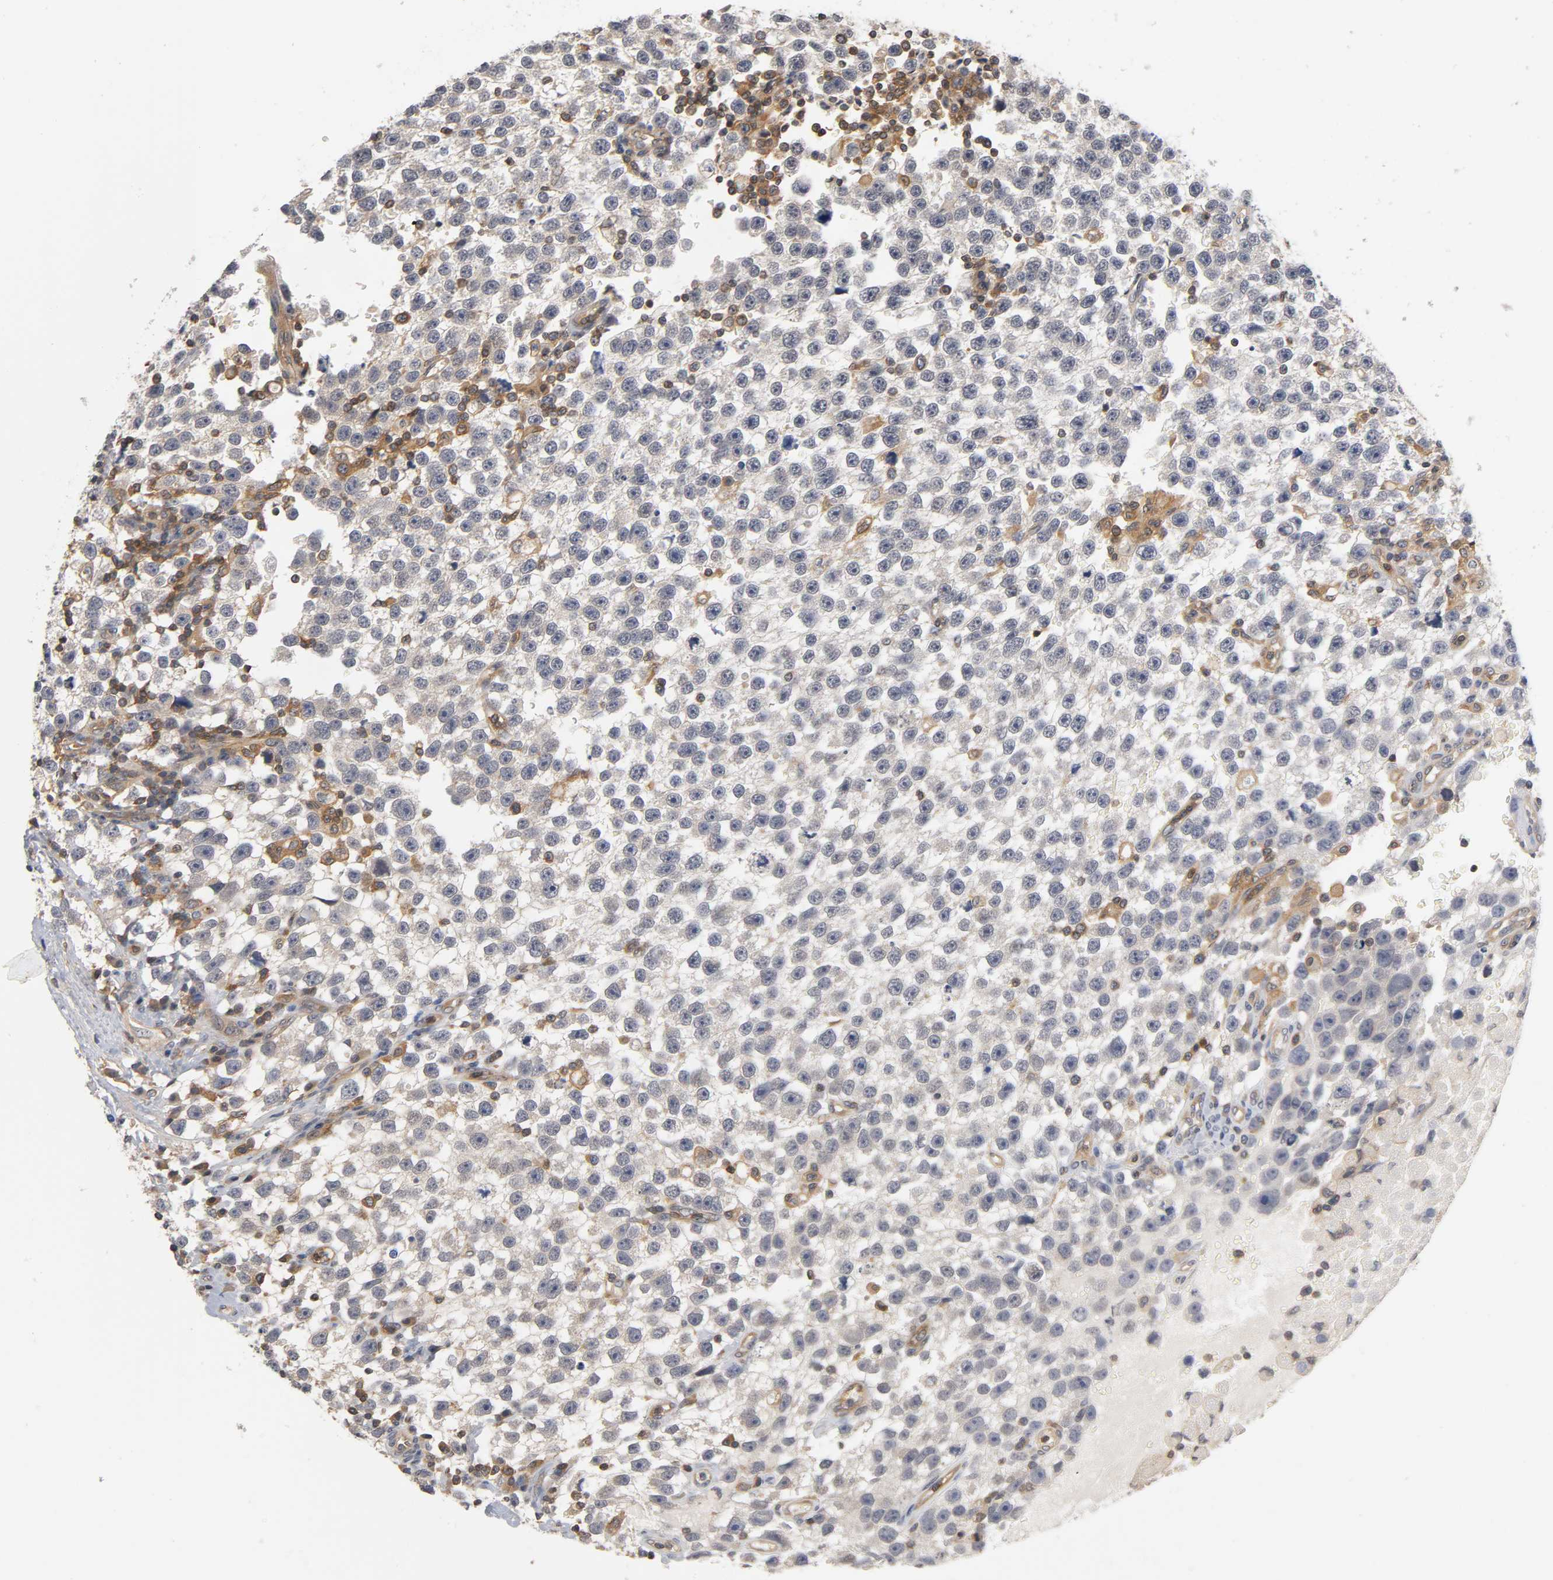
{"staining": {"intensity": "weak", "quantity": "25%-75%", "location": "cytoplasmic/membranous"}, "tissue": "testis cancer", "cell_type": "Tumor cells", "image_type": "cancer", "snomed": [{"axis": "morphology", "description": "Seminoma, NOS"}, {"axis": "topography", "description": "Testis"}], "caption": "An image showing weak cytoplasmic/membranous expression in approximately 25%-75% of tumor cells in seminoma (testis), as visualized by brown immunohistochemical staining.", "gene": "ACTR2", "patient": {"sex": "male", "age": 33}}